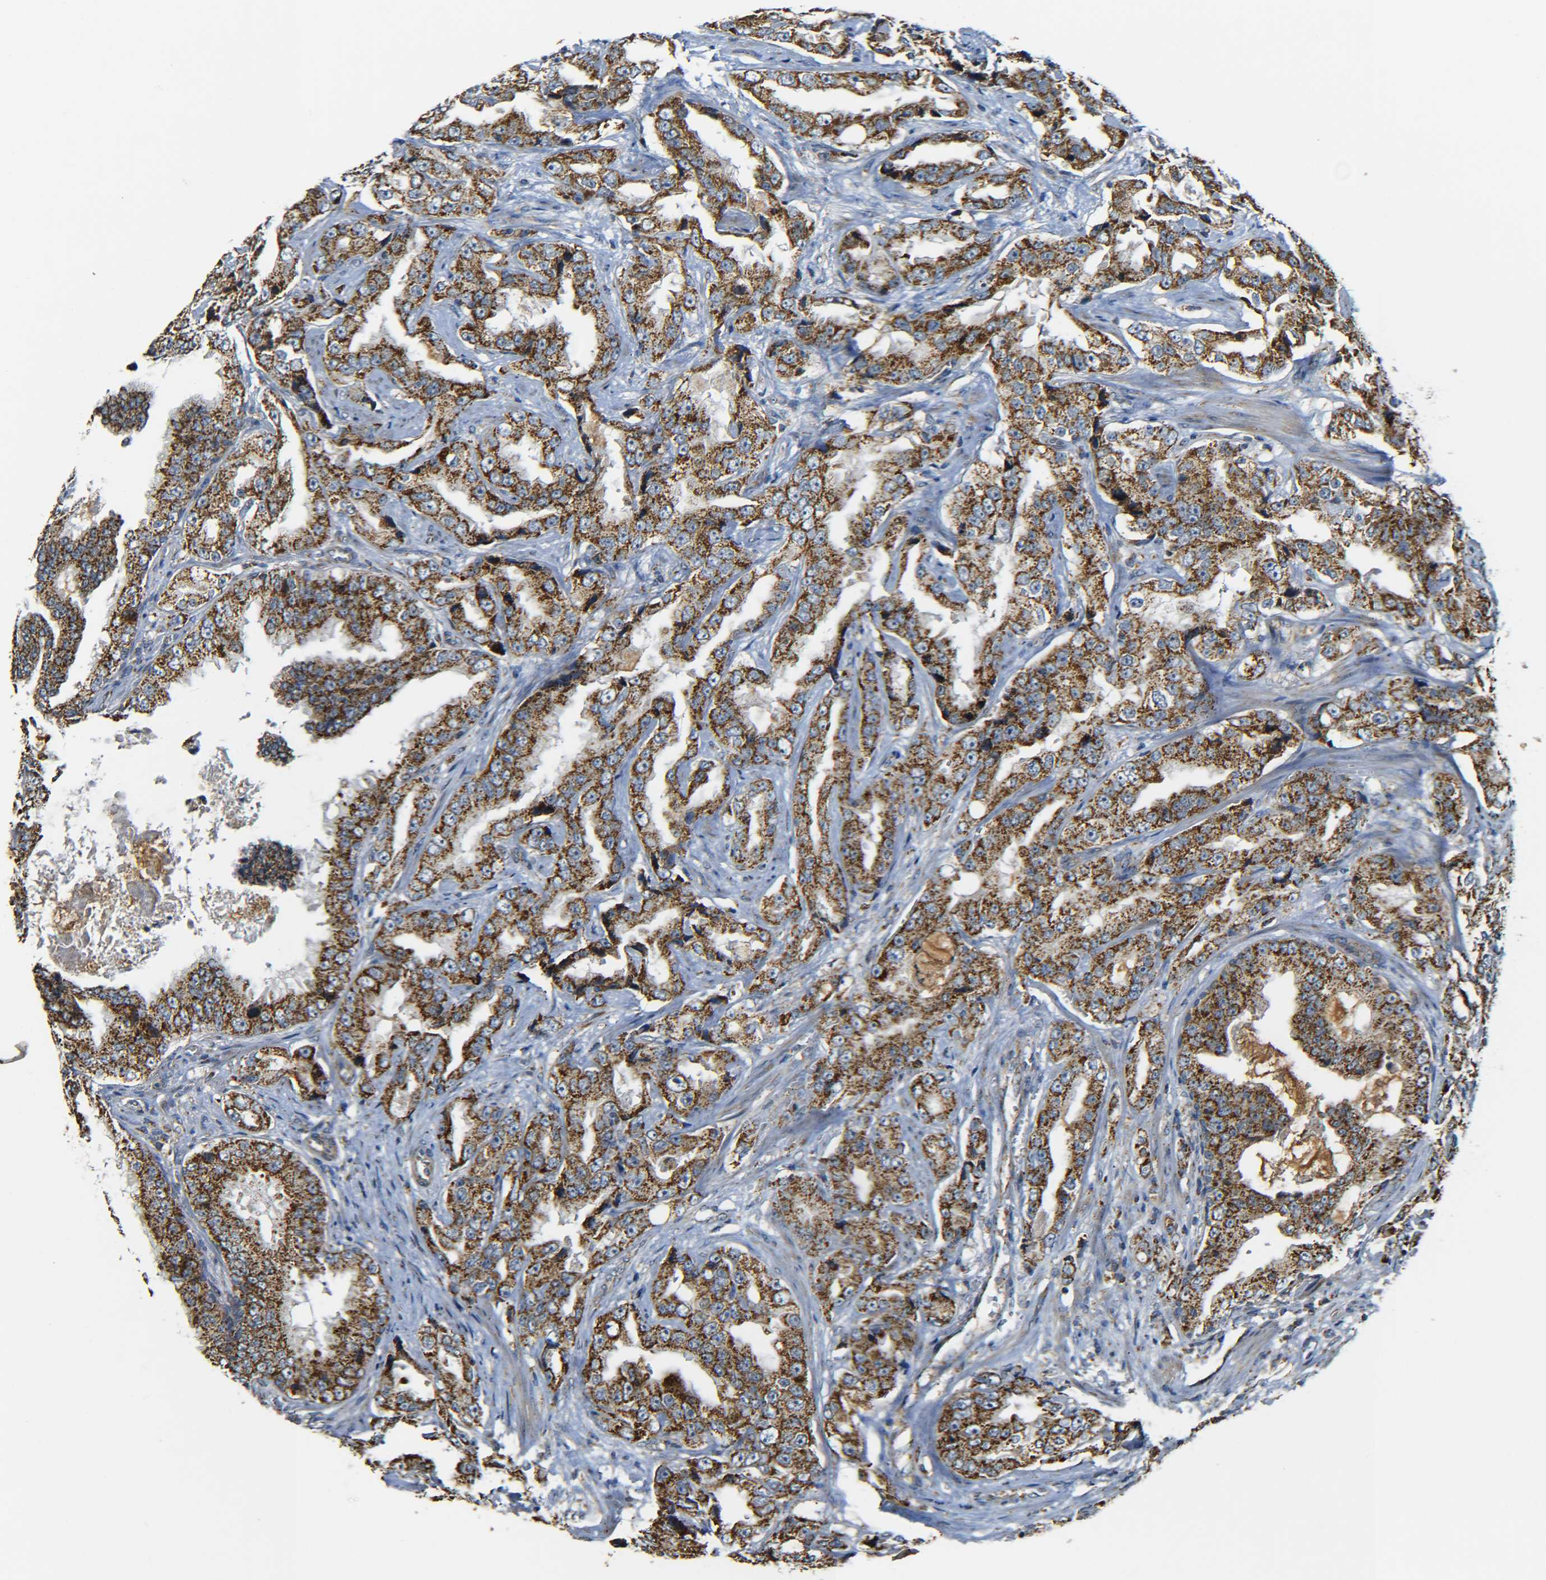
{"staining": {"intensity": "strong", "quantity": ">75%", "location": "cytoplasmic/membranous"}, "tissue": "prostate cancer", "cell_type": "Tumor cells", "image_type": "cancer", "snomed": [{"axis": "morphology", "description": "Adenocarcinoma, High grade"}, {"axis": "topography", "description": "Prostate"}], "caption": "Prostate cancer (high-grade adenocarcinoma) stained for a protein (brown) reveals strong cytoplasmic/membranous positive positivity in about >75% of tumor cells.", "gene": "NR3C2", "patient": {"sex": "male", "age": 73}}